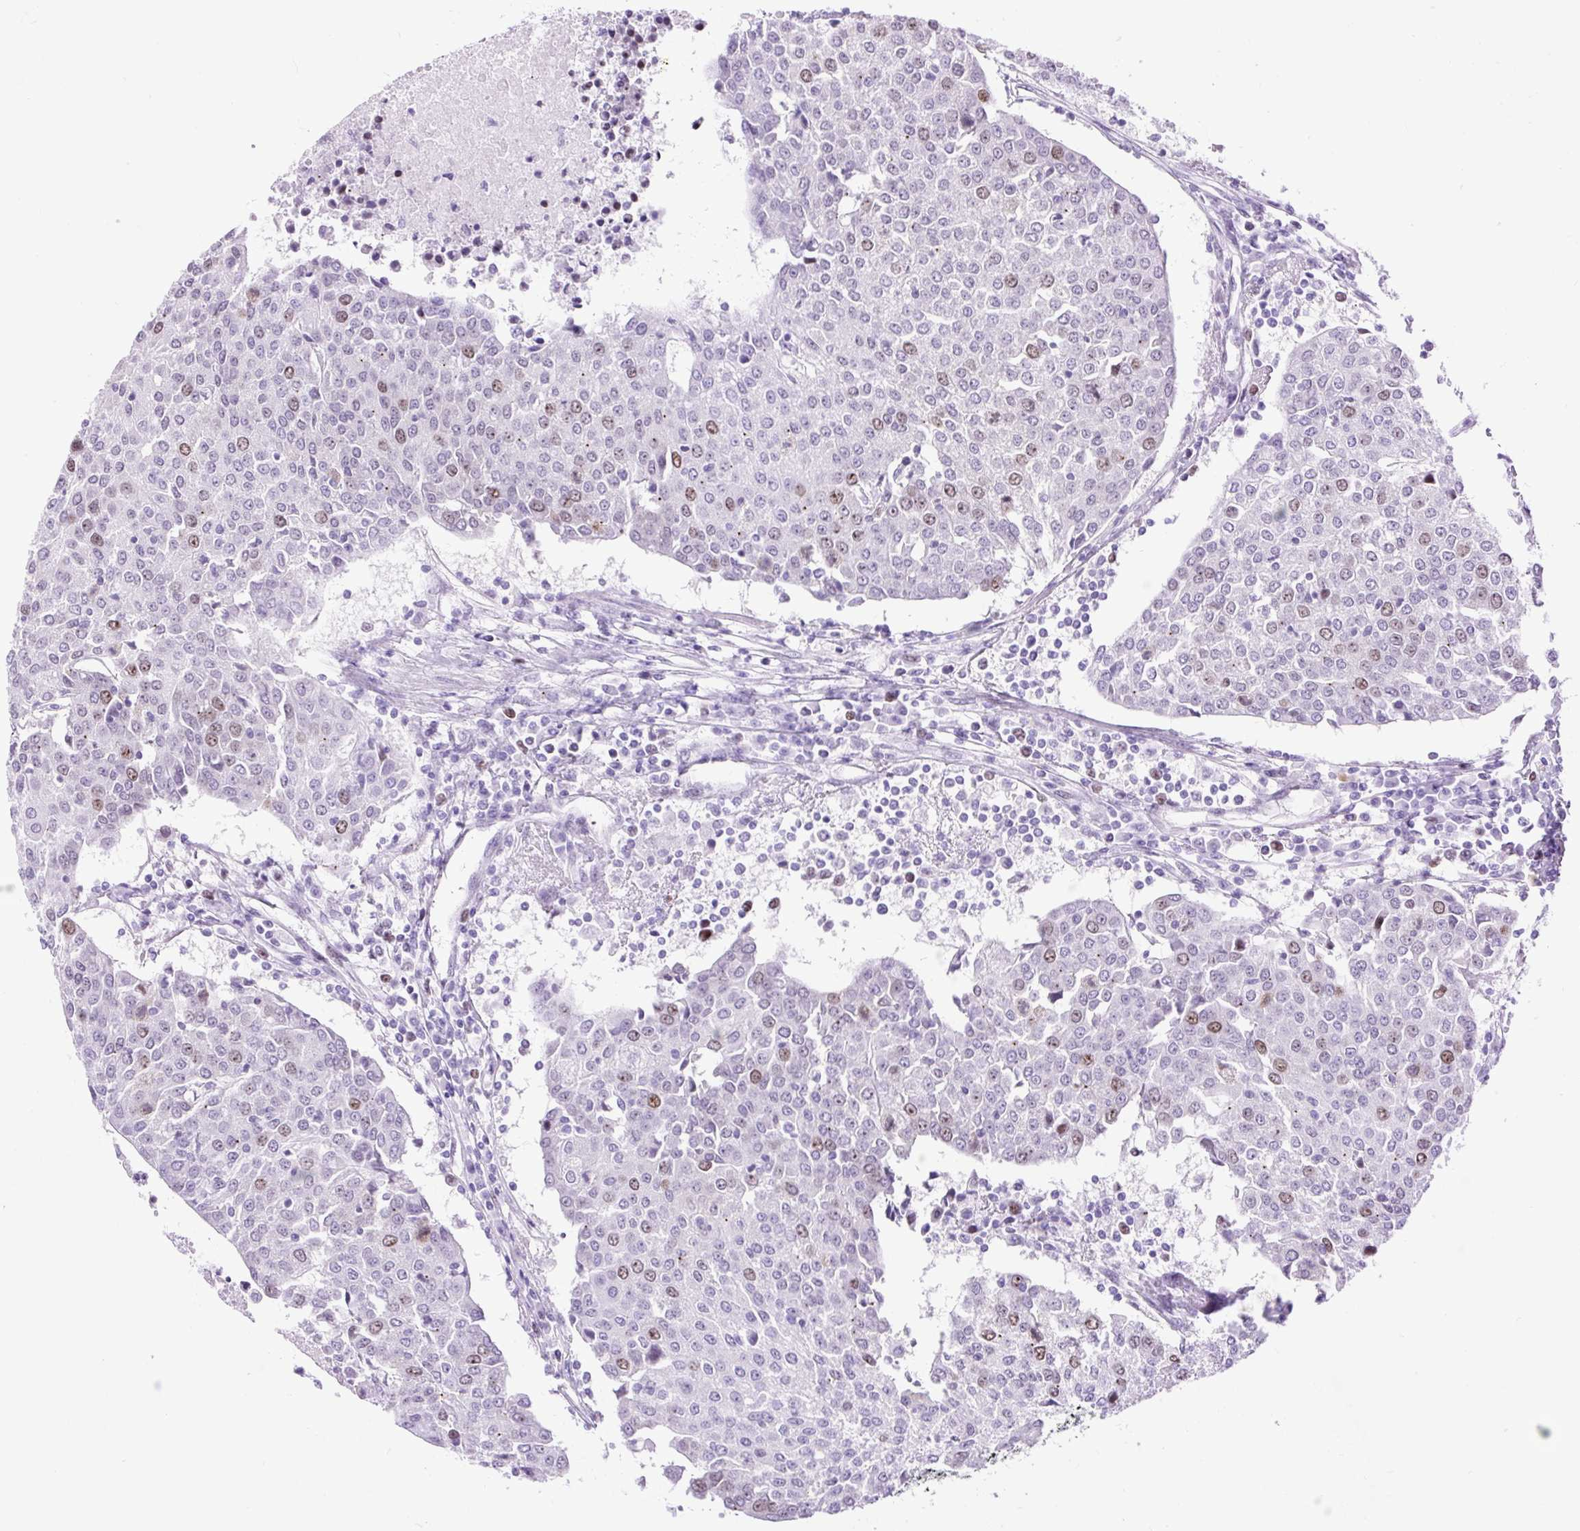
{"staining": {"intensity": "moderate", "quantity": "<25%", "location": "nuclear"}, "tissue": "urothelial cancer", "cell_type": "Tumor cells", "image_type": "cancer", "snomed": [{"axis": "morphology", "description": "Urothelial carcinoma, High grade"}, {"axis": "topography", "description": "Urinary bladder"}], "caption": "An immunohistochemistry photomicrograph of neoplastic tissue is shown. Protein staining in brown labels moderate nuclear positivity in urothelial cancer within tumor cells.", "gene": "RACGAP1", "patient": {"sex": "female", "age": 85}}